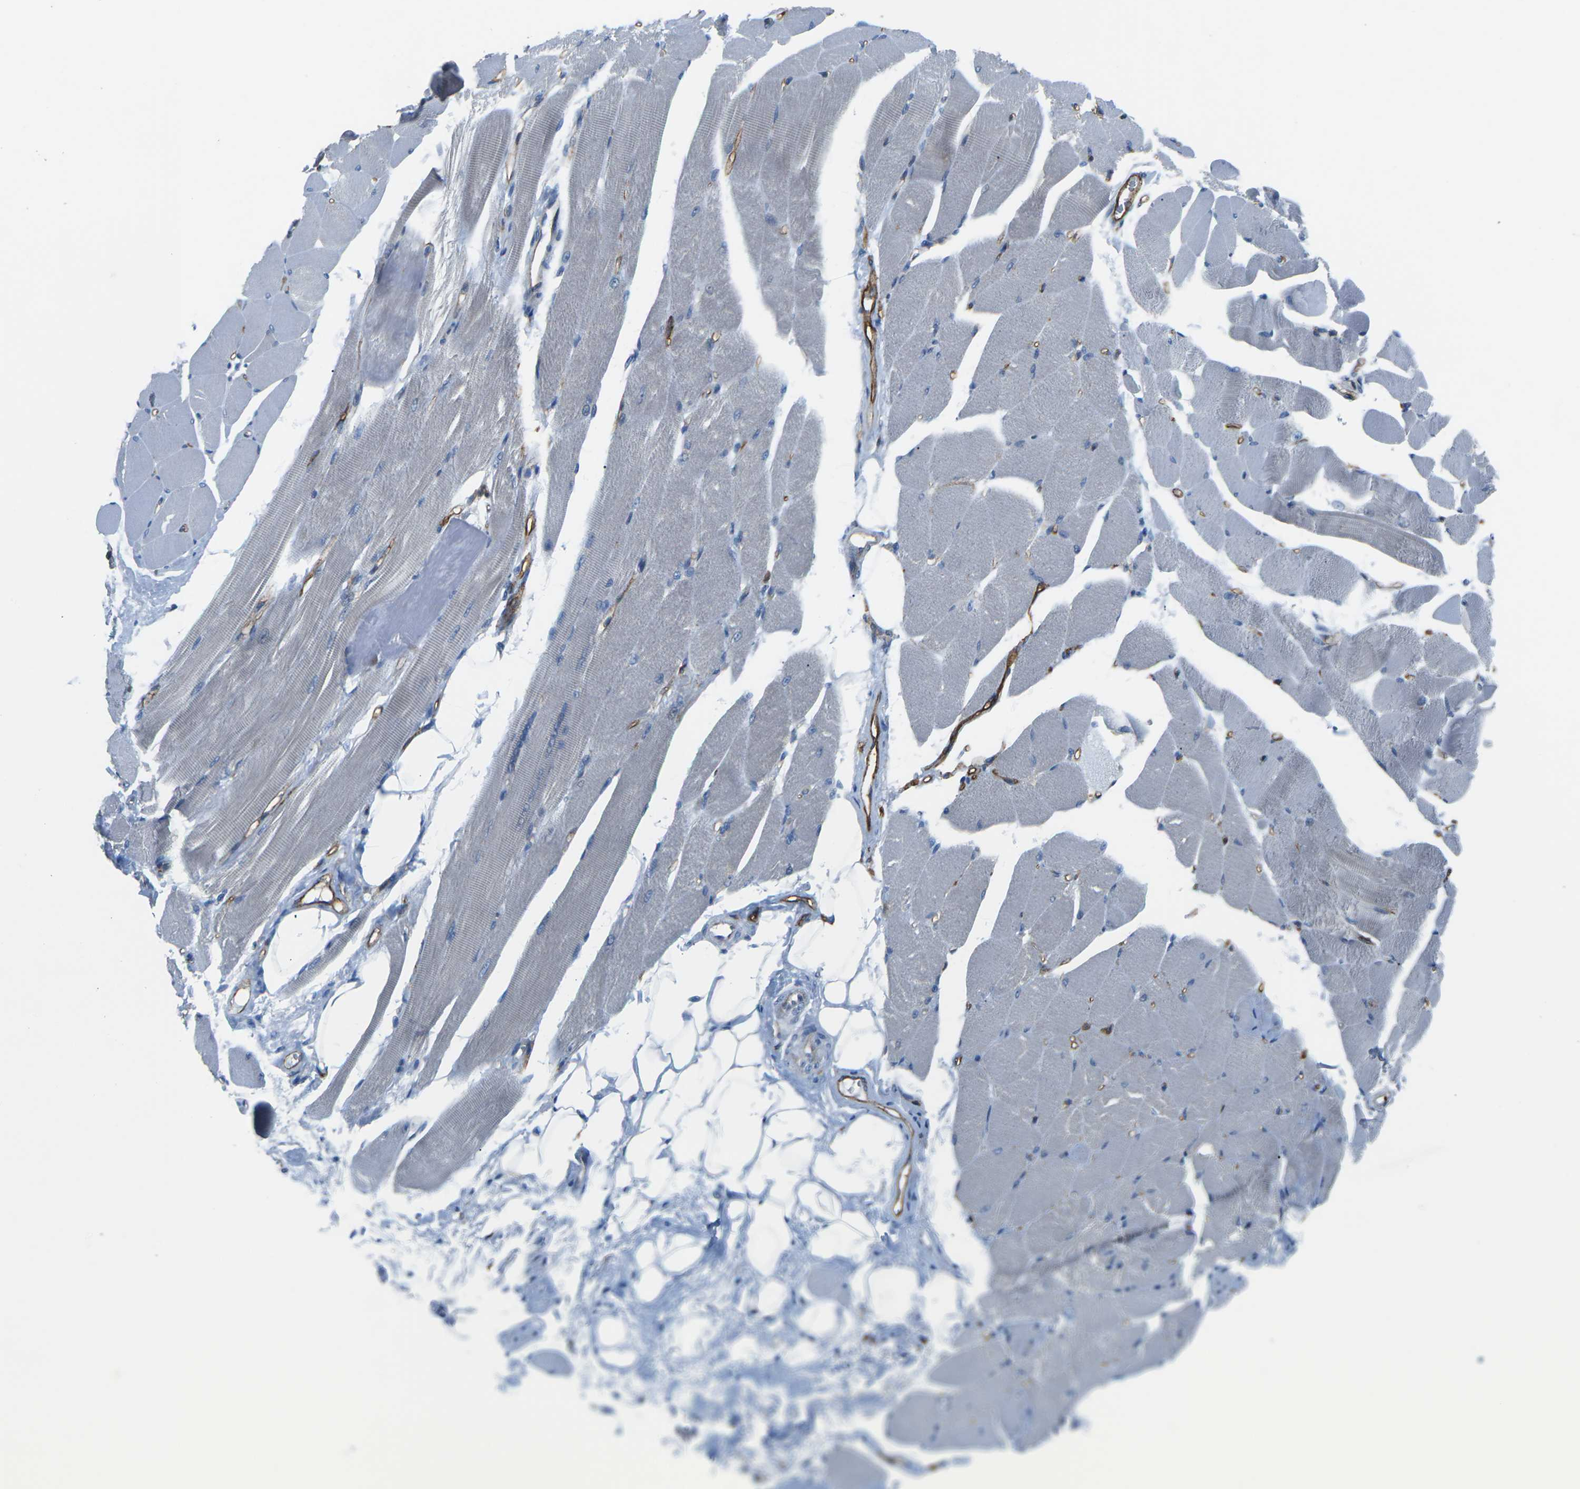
{"staining": {"intensity": "weak", "quantity": "<25%", "location": "cytoplasmic/membranous"}, "tissue": "skeletal muscle", "cell_type": "Myocytes", "image_type": "normal", "snomed": [{"axis": "morphology", "description": "Normal tissue, NOS"}, {"axis": "topography", "description": "Skeletal muscle"}, {"axis": "topography", "description": "Peripheral nerve tissue"}], "caption": "The IHC histopathology image has no significant positivity in myocytes of skeletal muscle. (Brightfield microscopy of DAB immunohistochemistry (IHC) at high magnification).", "gene": "PTPN1", "patient": {"sex": "female", "age": 84}}